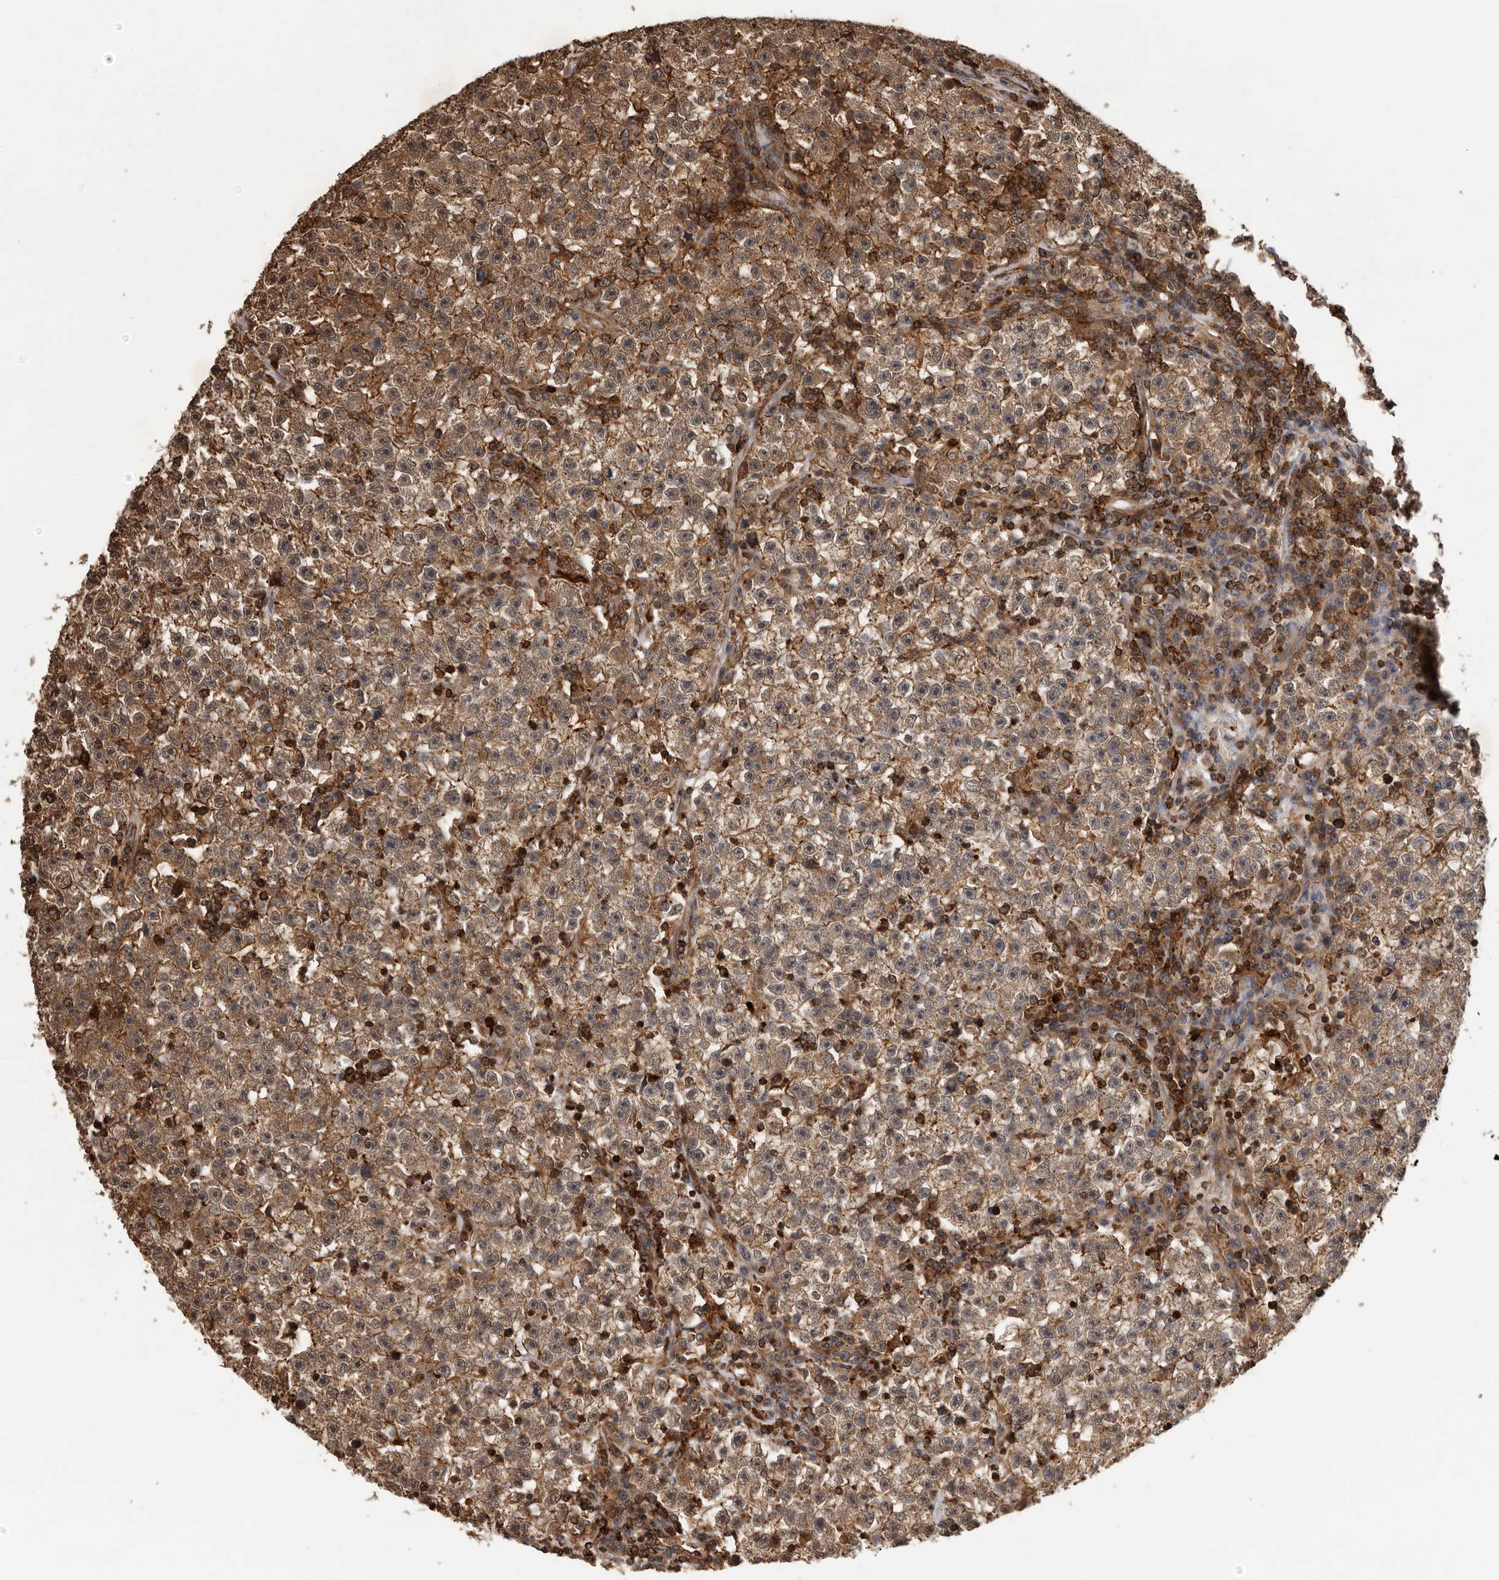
{"staining": {"intensity": "moderate", "quantity": "25%-75%", "location": "cytoplasmic/membranous"}, "tissue": "testis cancer", "cell_type": "Tumor cells", "image_type": "cancer", "snomed": [{"axis": "morphology", "description": "Seminoma, NOS"}, {"axis": "topography", "description": "Testis"}], "caption": "About 25%-75% of tumor cells in human seminoma (testis) display moderate cytoplasmic/membranous protein expression as visualized by brown immunohistochemical staining.", "gene": "RNF157", "patient": {"sex": "male", "age": 22}}